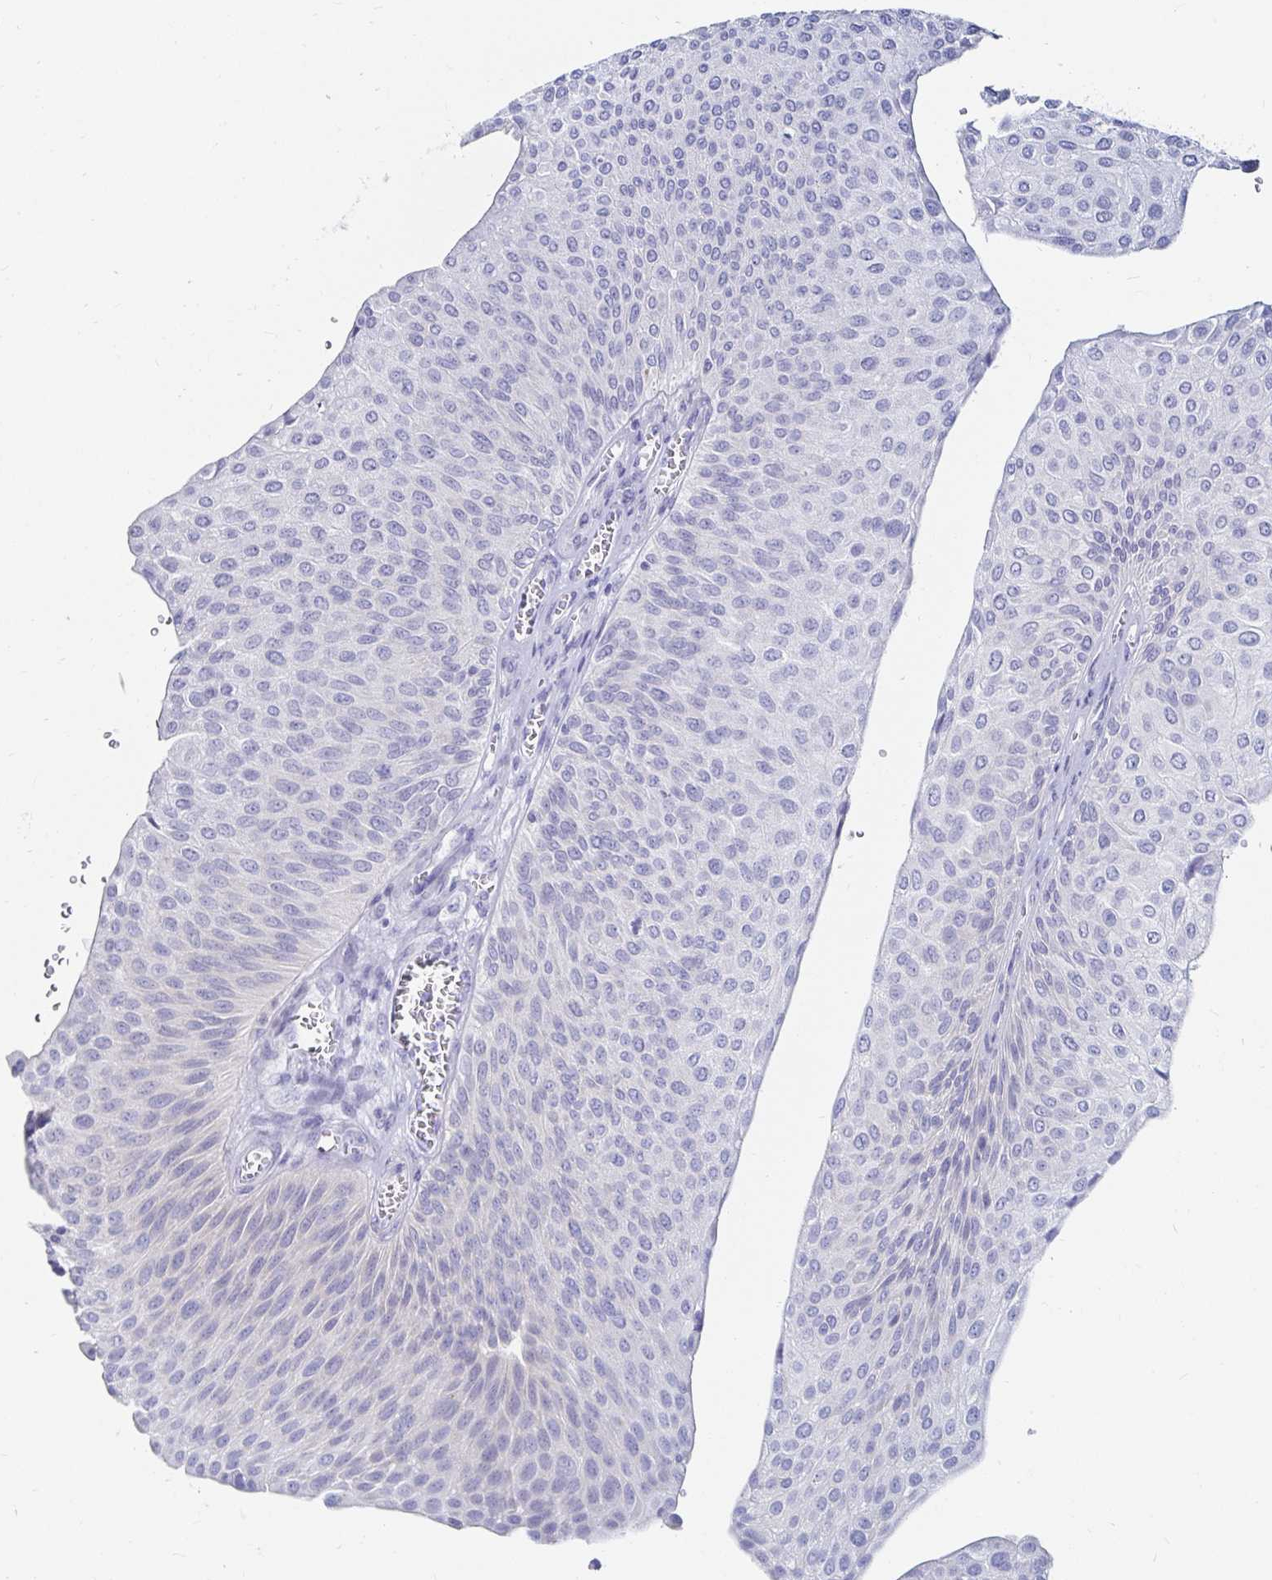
{"staining": {"intensity": "negative", "quantity": "none", "location": "none"}, "tissue": "urothelial cancer", "cell_type": "Tumor cells", "image_type": "cancer", "snomed": [{"axis": "morphology", "description": "Urothelial carcinoma, NOS"}, {"axis": "topography", "description": "Urinary bladder"}], "caption": "High magnification brightfield microscopy of urothelial cancer stained with DAB (brown) and counterstained with hematoxylin (blue): tumor cells show no significant expression.", "gene": "TNIP1", "patient": {"sex": "male", "age": 67}}